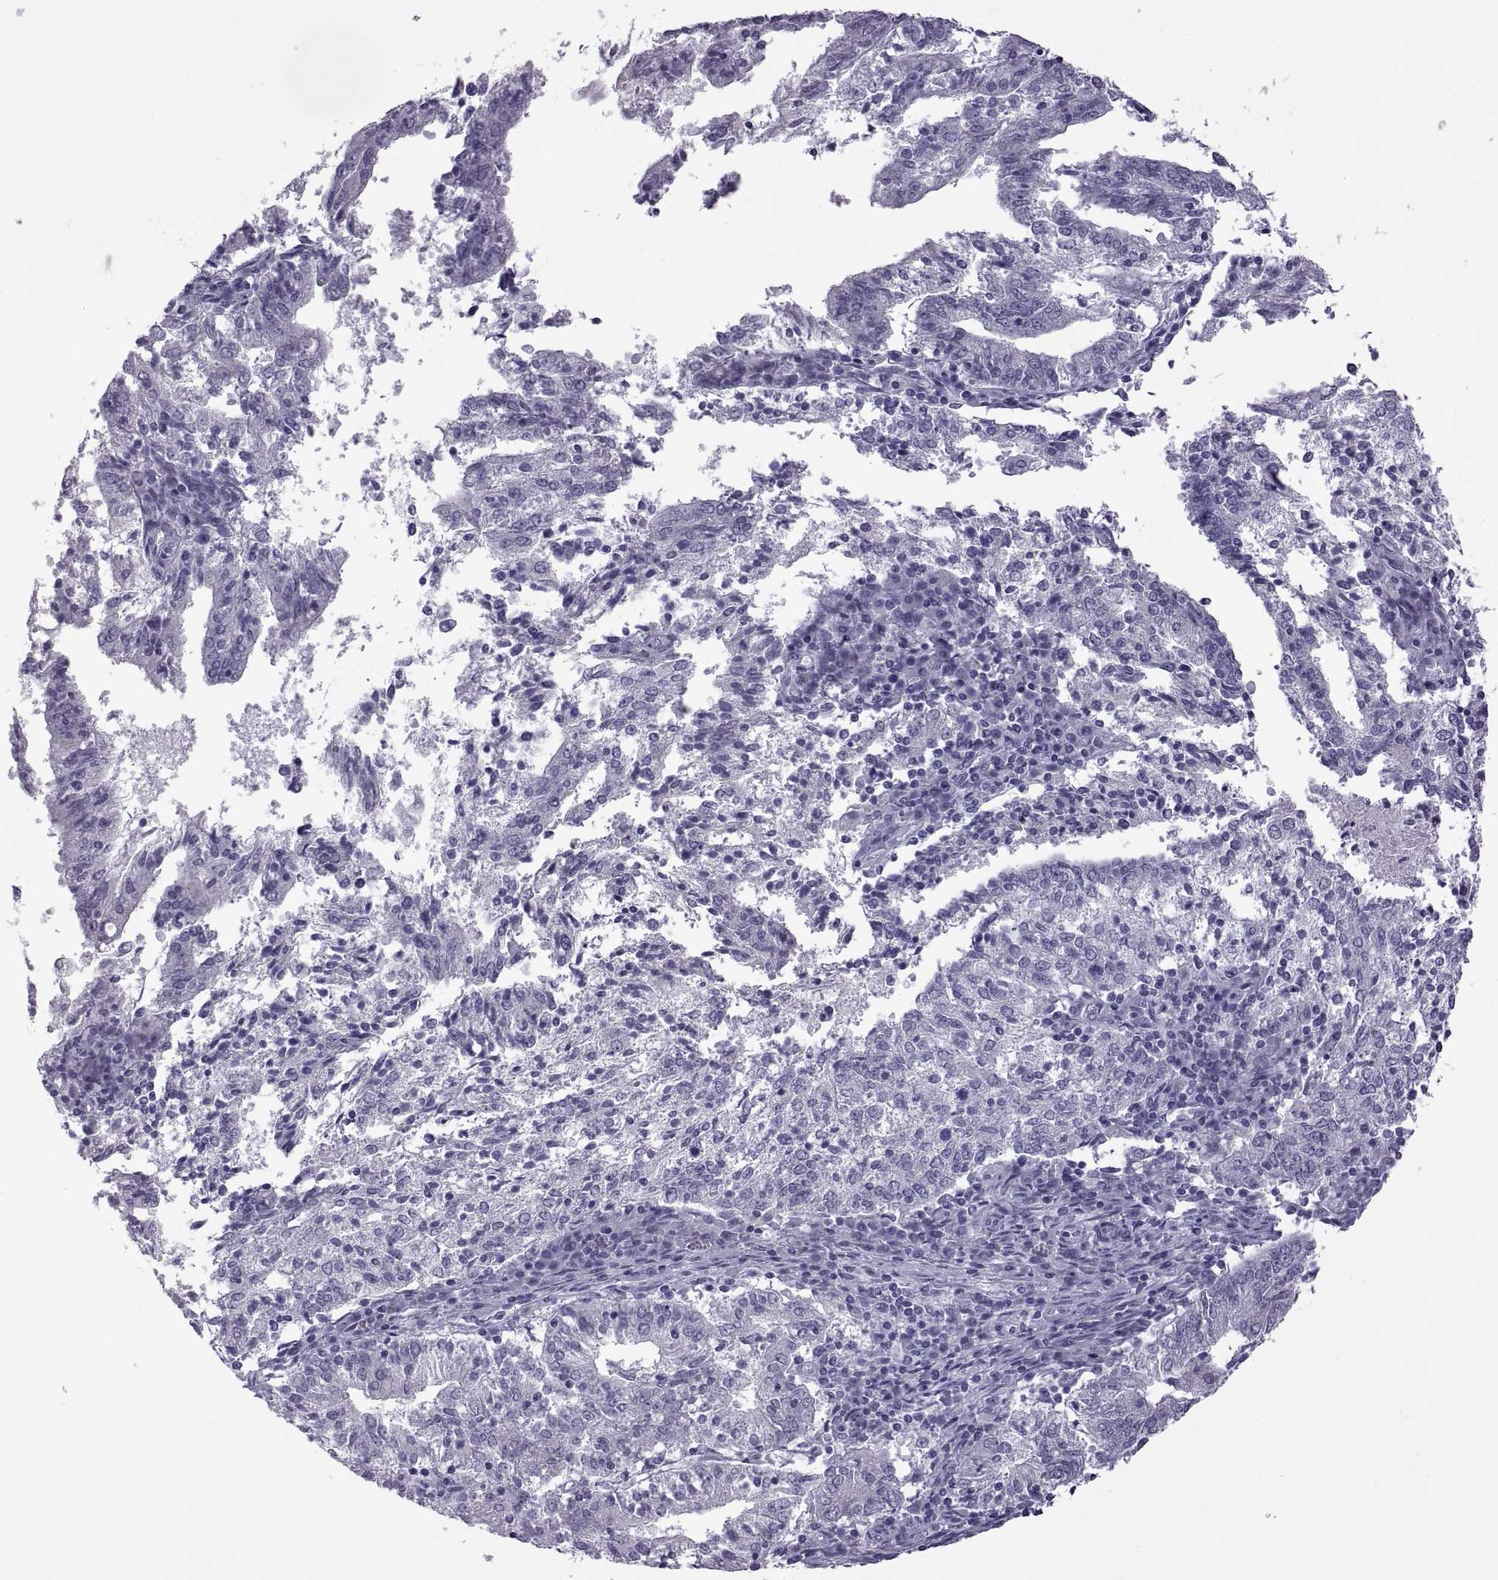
{"staining": {"intensity": "negative", "quantity": "none", "location": "none"}, "tissue": "endometrial cancer", "cell_type": "Tumor cells", "image_type": "cancer", "snomed": [{"axis": "morphology", "description": "Adenocarcinoma, NOS"}, {"axis": "topography", "description": "Endometrium"}], "caption": "An immunohistochemistry (IHC) photomicrograph of endometrial cancer (adenocarcinoma) is shown. There is no staining in tumor cells of endometrial cancer (adenocarcinoma).", "gene": "RDM1", "patient": {"sex": "female", "age": 82}}